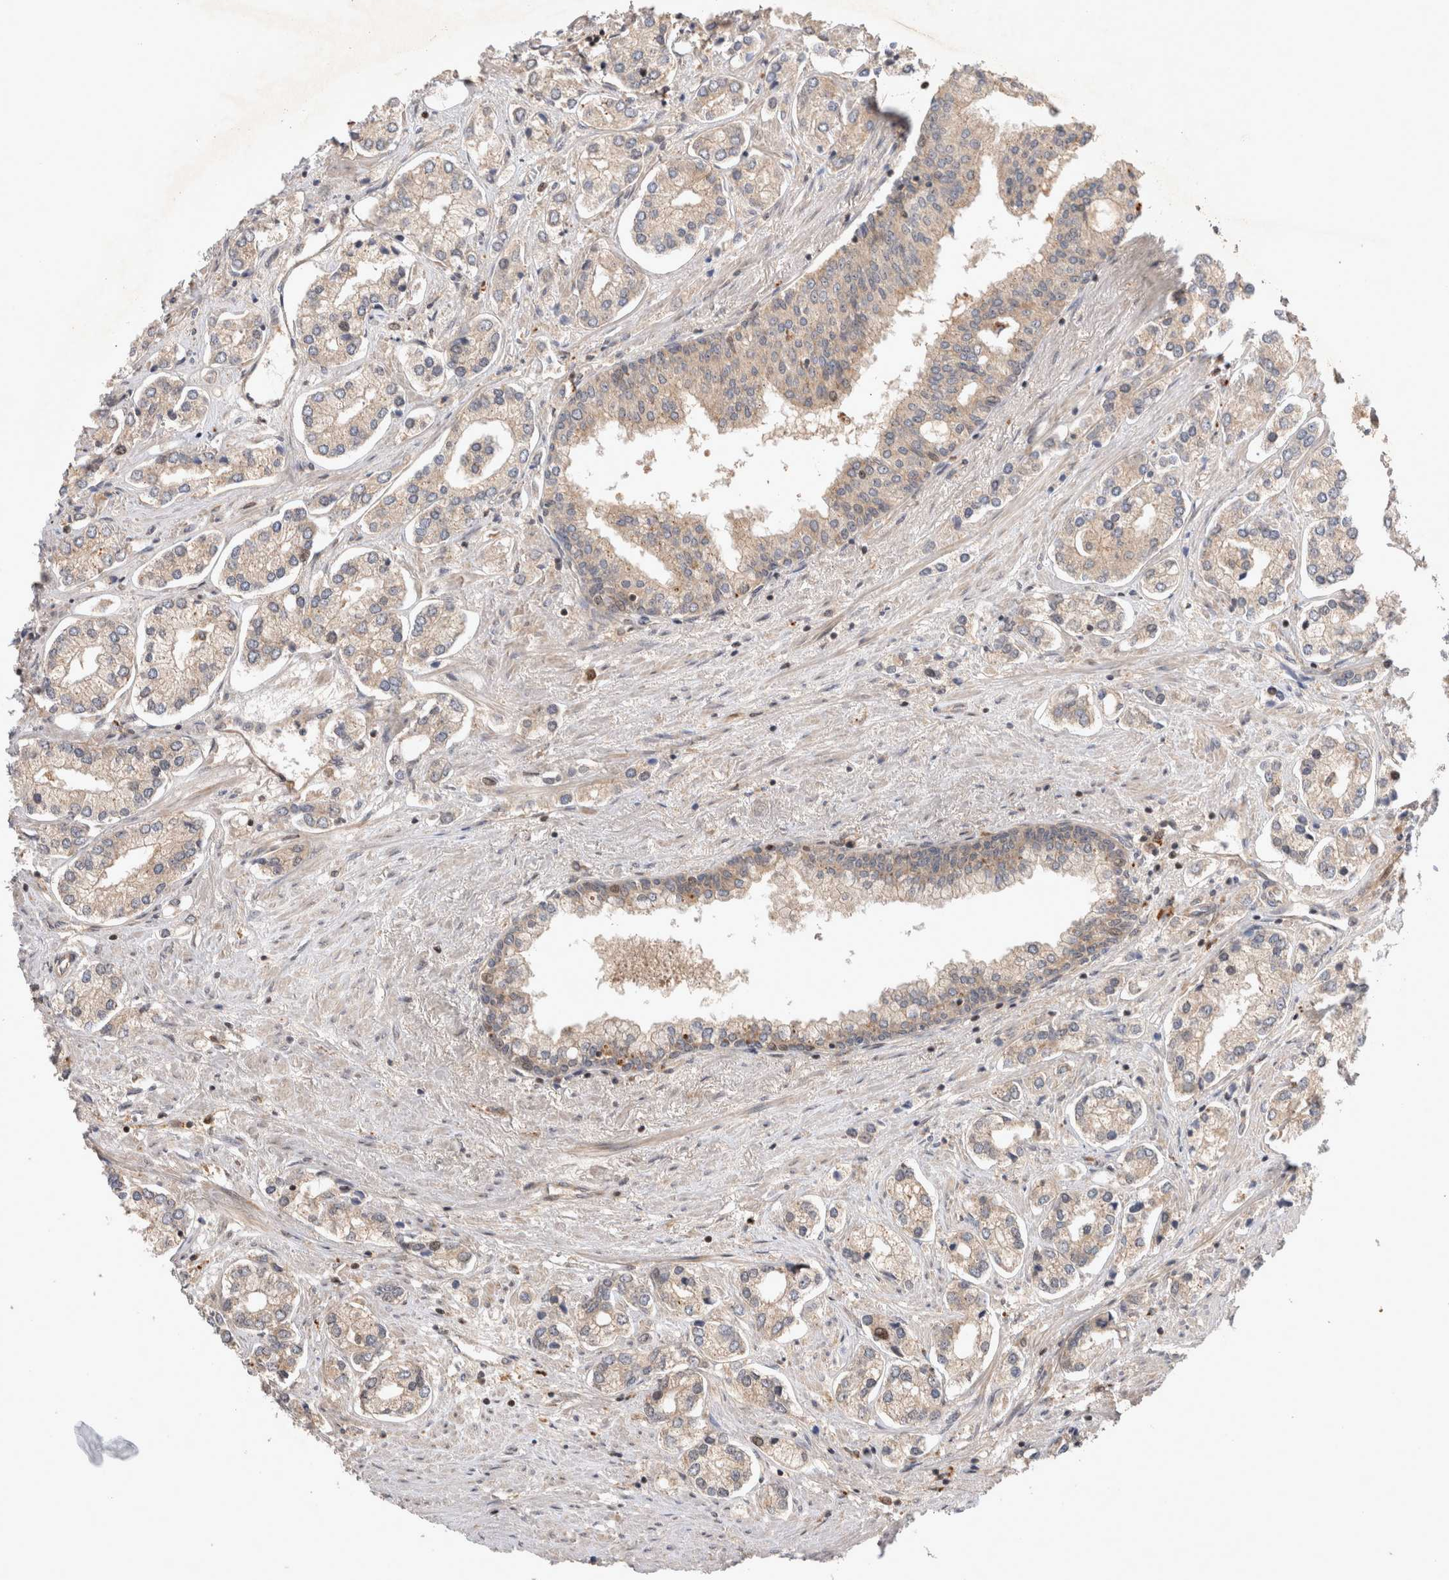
{"staining": {"intensity": "weak", "quantity": ">75%", "location": "cytoplasmic/membranous"}, "tissue": "prostate cancer", "cell_type": "Tumor cells", "image_type": "cancer", "snomed": [{"axis": "morphology", "description": "Adenocarcinoma, High grade"}, {"axis": "topography", "description": "Prostate"}], "caption": "Weak cytoplasmic/membranous protein staining is appreciated in about >75% of tumor cells in prostate cancer.", "gene": "HTT", "patient": {"sex": "male", "age": 66}}